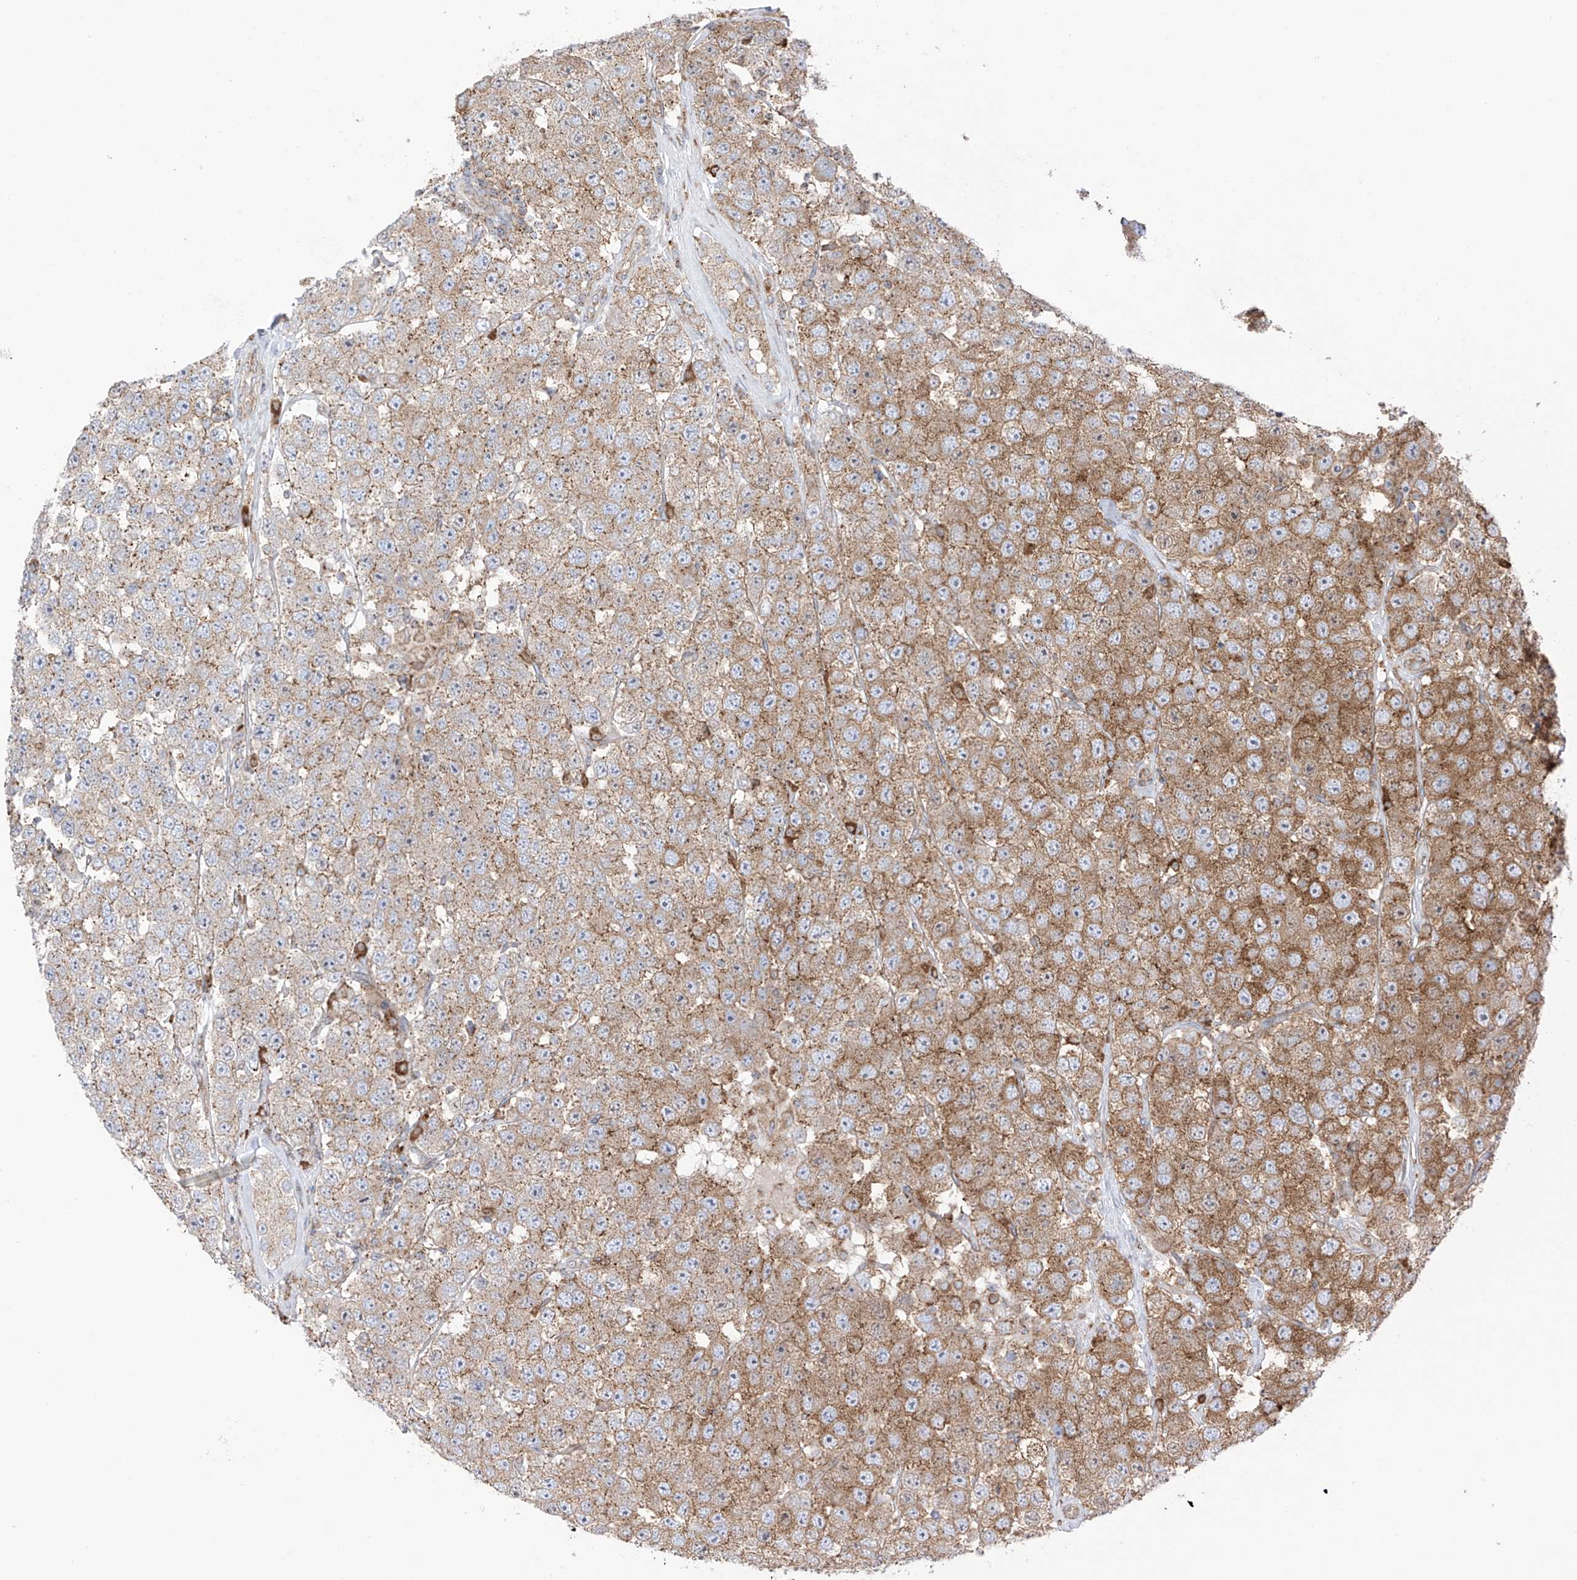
{"staining": {"intensity": "strong", "quantity": "25%-75%", "location": "cytoplasmic/membranous"}, "tissue": "testis cancer", "cell_type": "Tumor cells", "image_type": "cancer", "snomed": [{"axis": "morphology", "description": "Seminoma, NOS"}, {"axis": "topography", "description": "Testis"}], "caption": "The histopathology image demonstrates staining of testis cancer (seminoma), revealing strong cytoplasmic/membranous protein staining (brown color) within tumor cells.", "gene": "XKR3", "patient": {"sex": "male", "age": 28}}